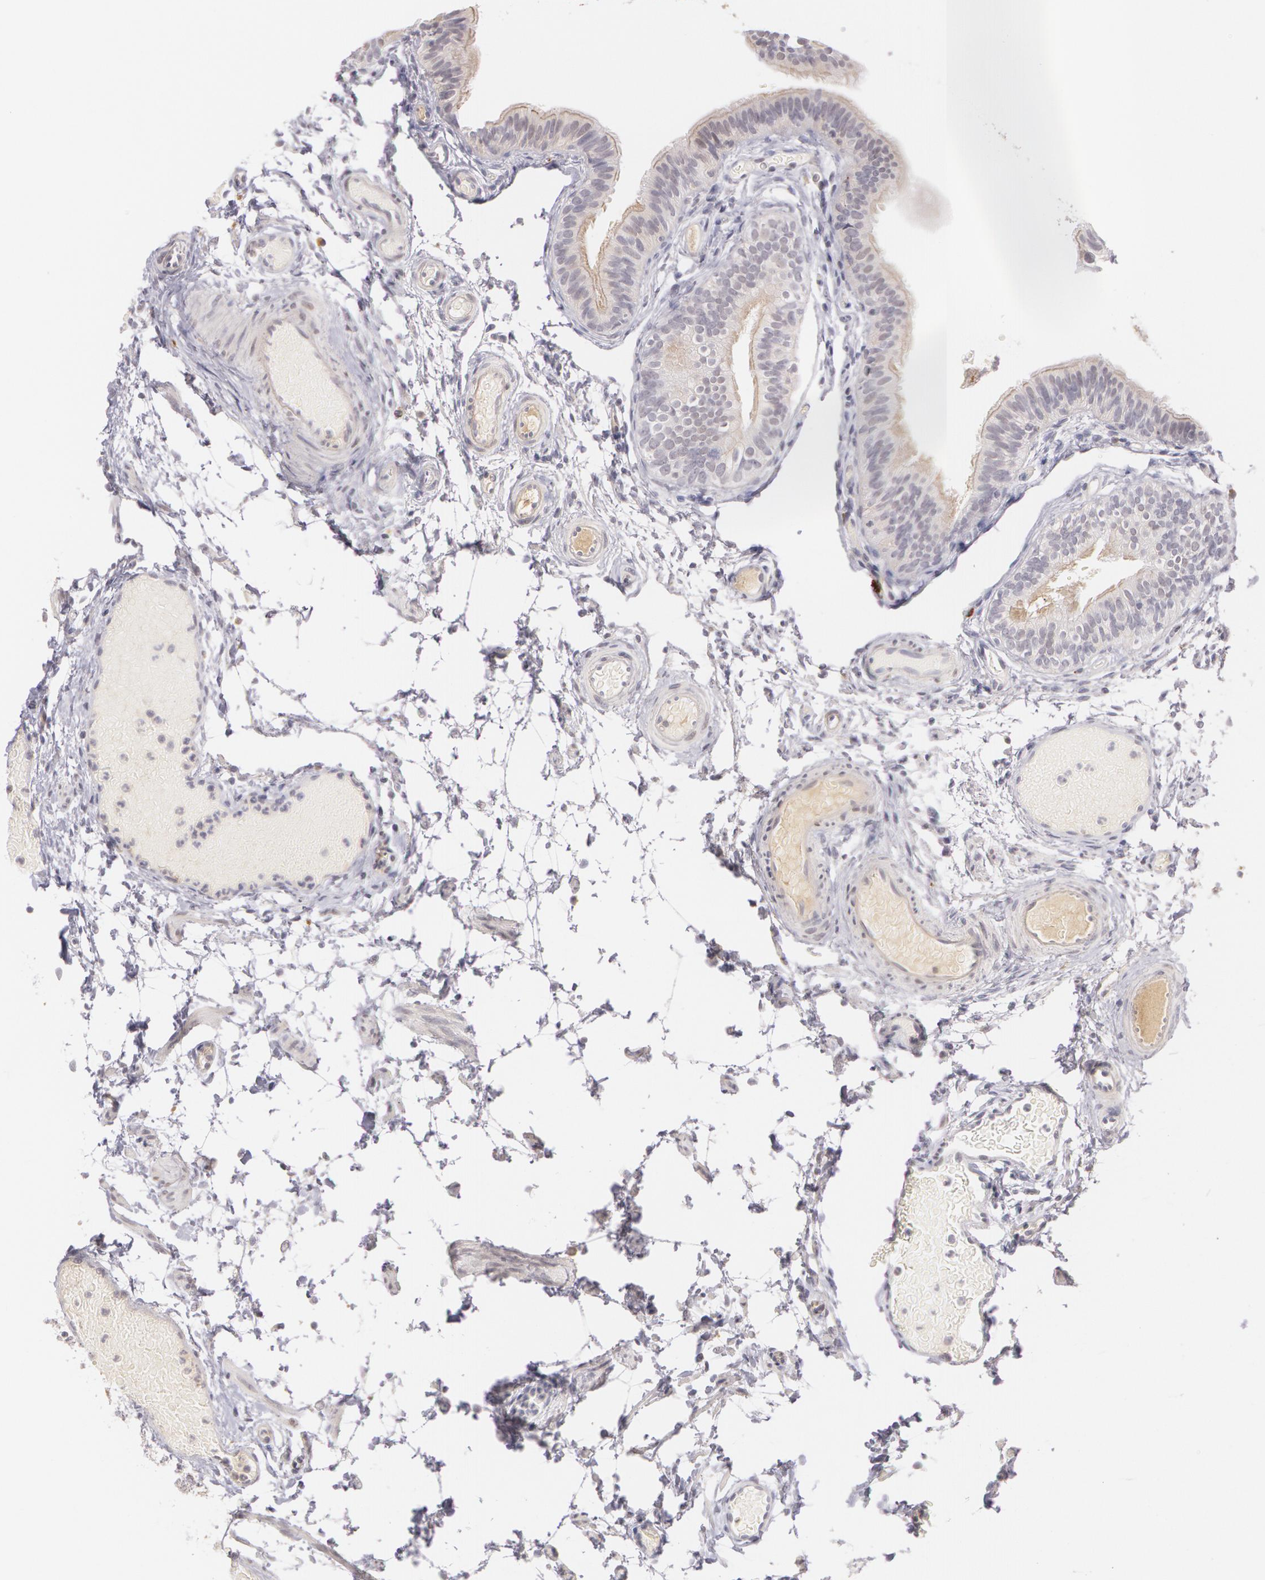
{"staining": {"intensity": "weak", "quantity": "<25%", "location": "nuclear"}, "tissue": "fallopian tube", "cell_type": "Glandular cells", "image_type": "normal", "snomed": [{"axis": "morphology", "description": "Normal tissue, NOS"}, {"axis": "morphology", "description": "Dermoid, NOS"}, {"axis": "topography", "description": "Fallopian tube"}], "caption": "High power microscopy photomicrograph of an immunohistochemistry (IHC) image of normal fallopian tube, revealing no significant positivity in glandular cells.", "gene": "LBP", "patient": {"sex": "female", "age": 33}}